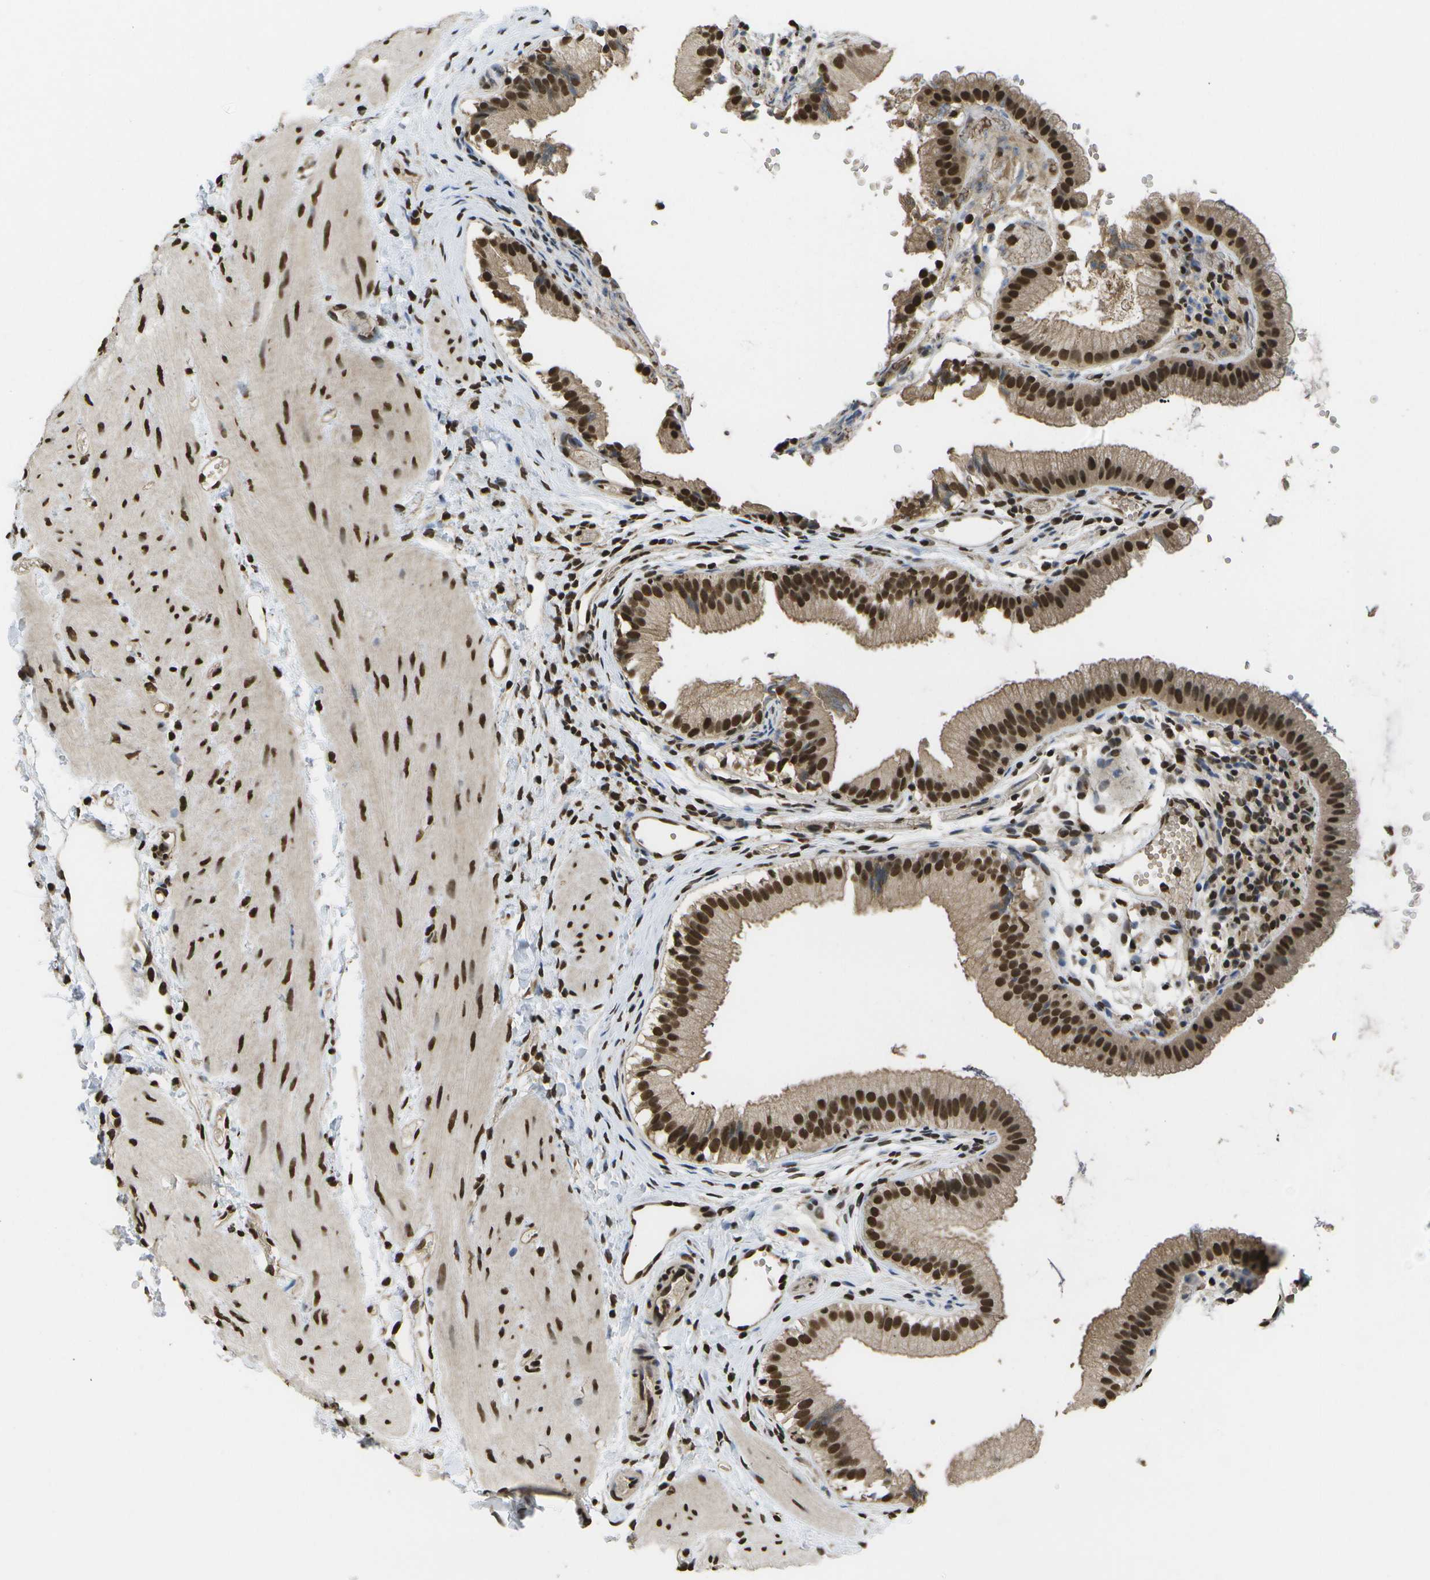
{"staining": {"intensity": "strong", "quantity": ">75%", "location": "cytoplasmic/membranous,nuclear"}, "tissue": "gallbladder", "cell_type": "Glandular cells", "image_type": "normal", "snomed": [{"axis": "morphology", "description": "Normal tissue, NOS"}, {"axis": "topography", "description": "Gallbladder"}], "caption": "Protein expression analysis of normal human gallbladder reveals strong cytoplasmic/membranous,nuclear staining in approximately >75% of glandular cells.", "gene": "SPEN", "patient": {"sex": "female", "age": 26}}